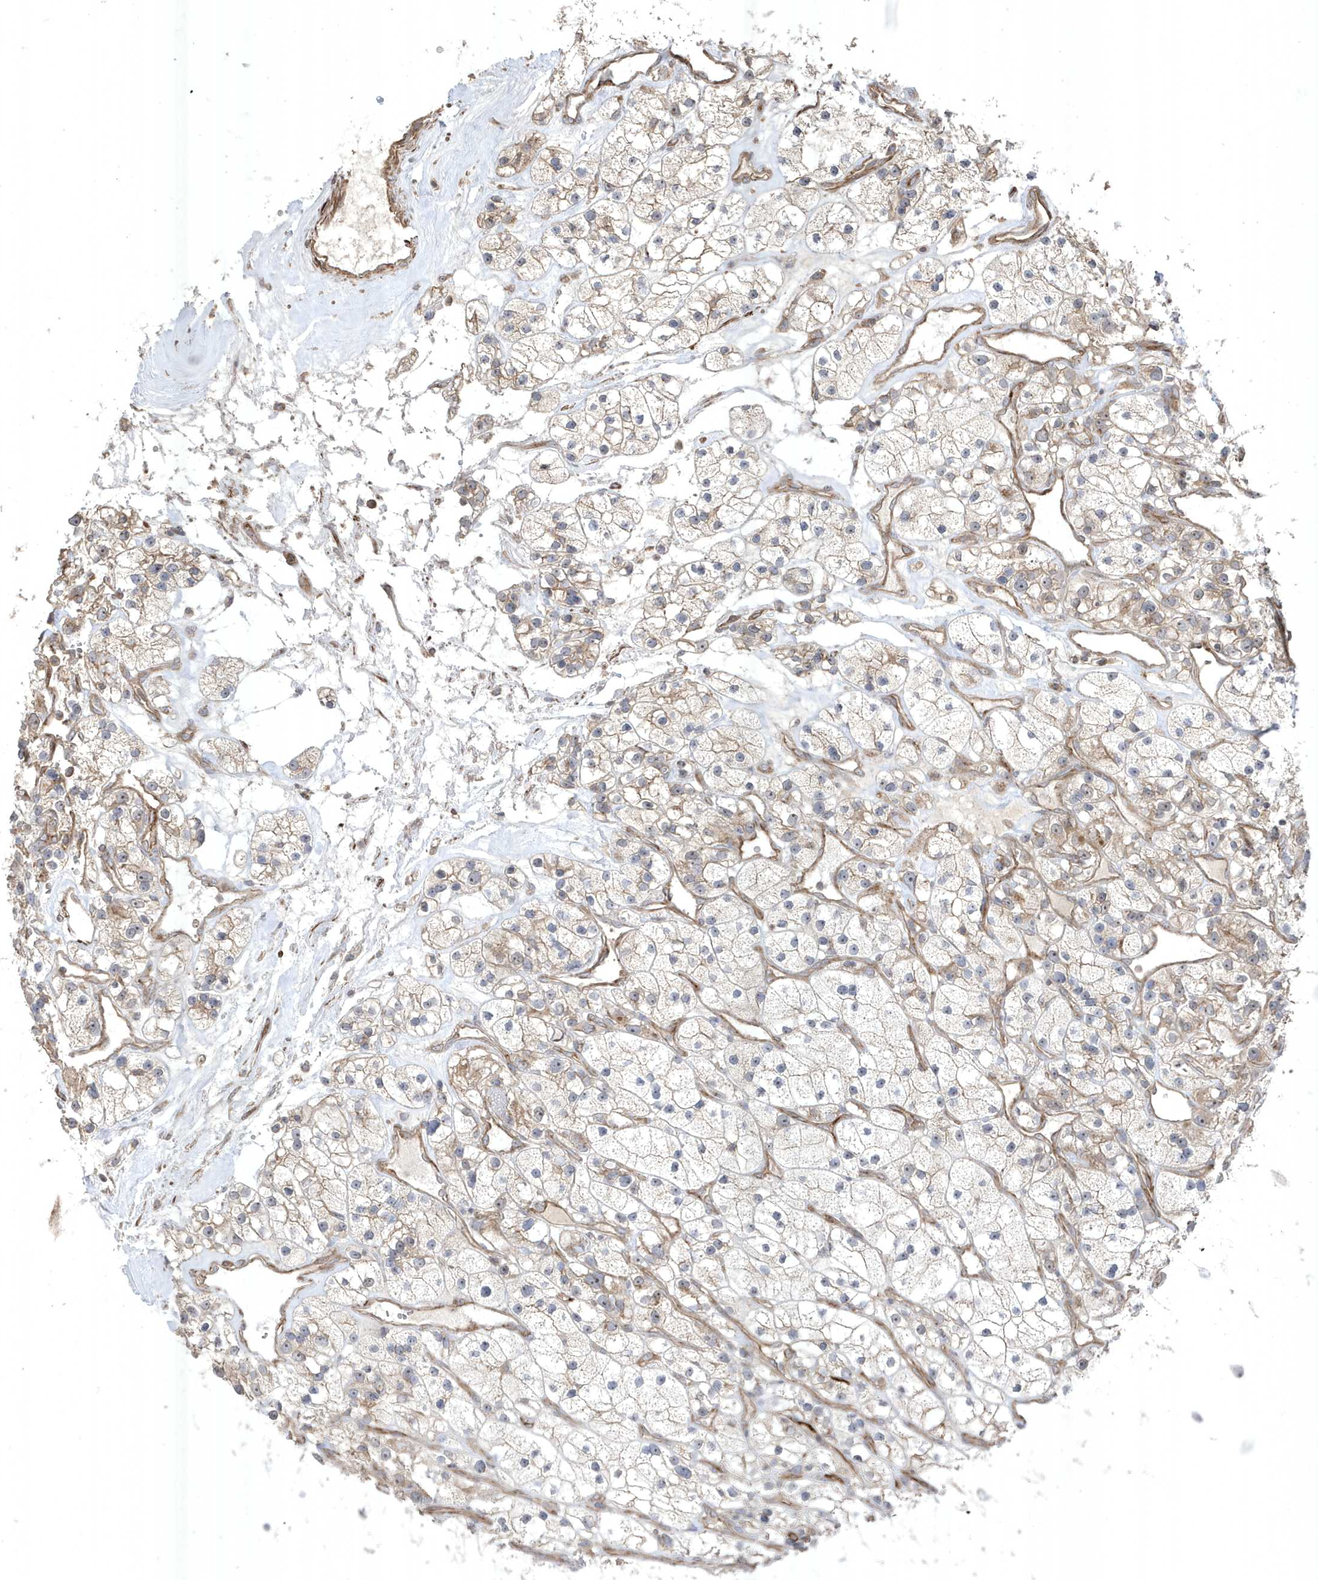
{"staining": {"intensity": "weak", "quantity": "<25%", "location": "cytoplasmic/membranous"}, "tissue": "renal cancer", "cell_type": "Tumor cells", "image_type": "cancer", "snomed": [{"axis": "morphology", "description": "Adenocarcinoma, NOS"}, {"axis": "topography", "description": "Kidney"}], "caption": "A photomicrograph of renal cancer stained for a protein shows no brown staining in tumor cells. (Stains: DAB immunohistochemistry with hematoxylin counter stain, Microscopy: brightfield microscopy at high magnification).", "gene": "CETN3", "patient": {"sex": "female", "age": 57}}